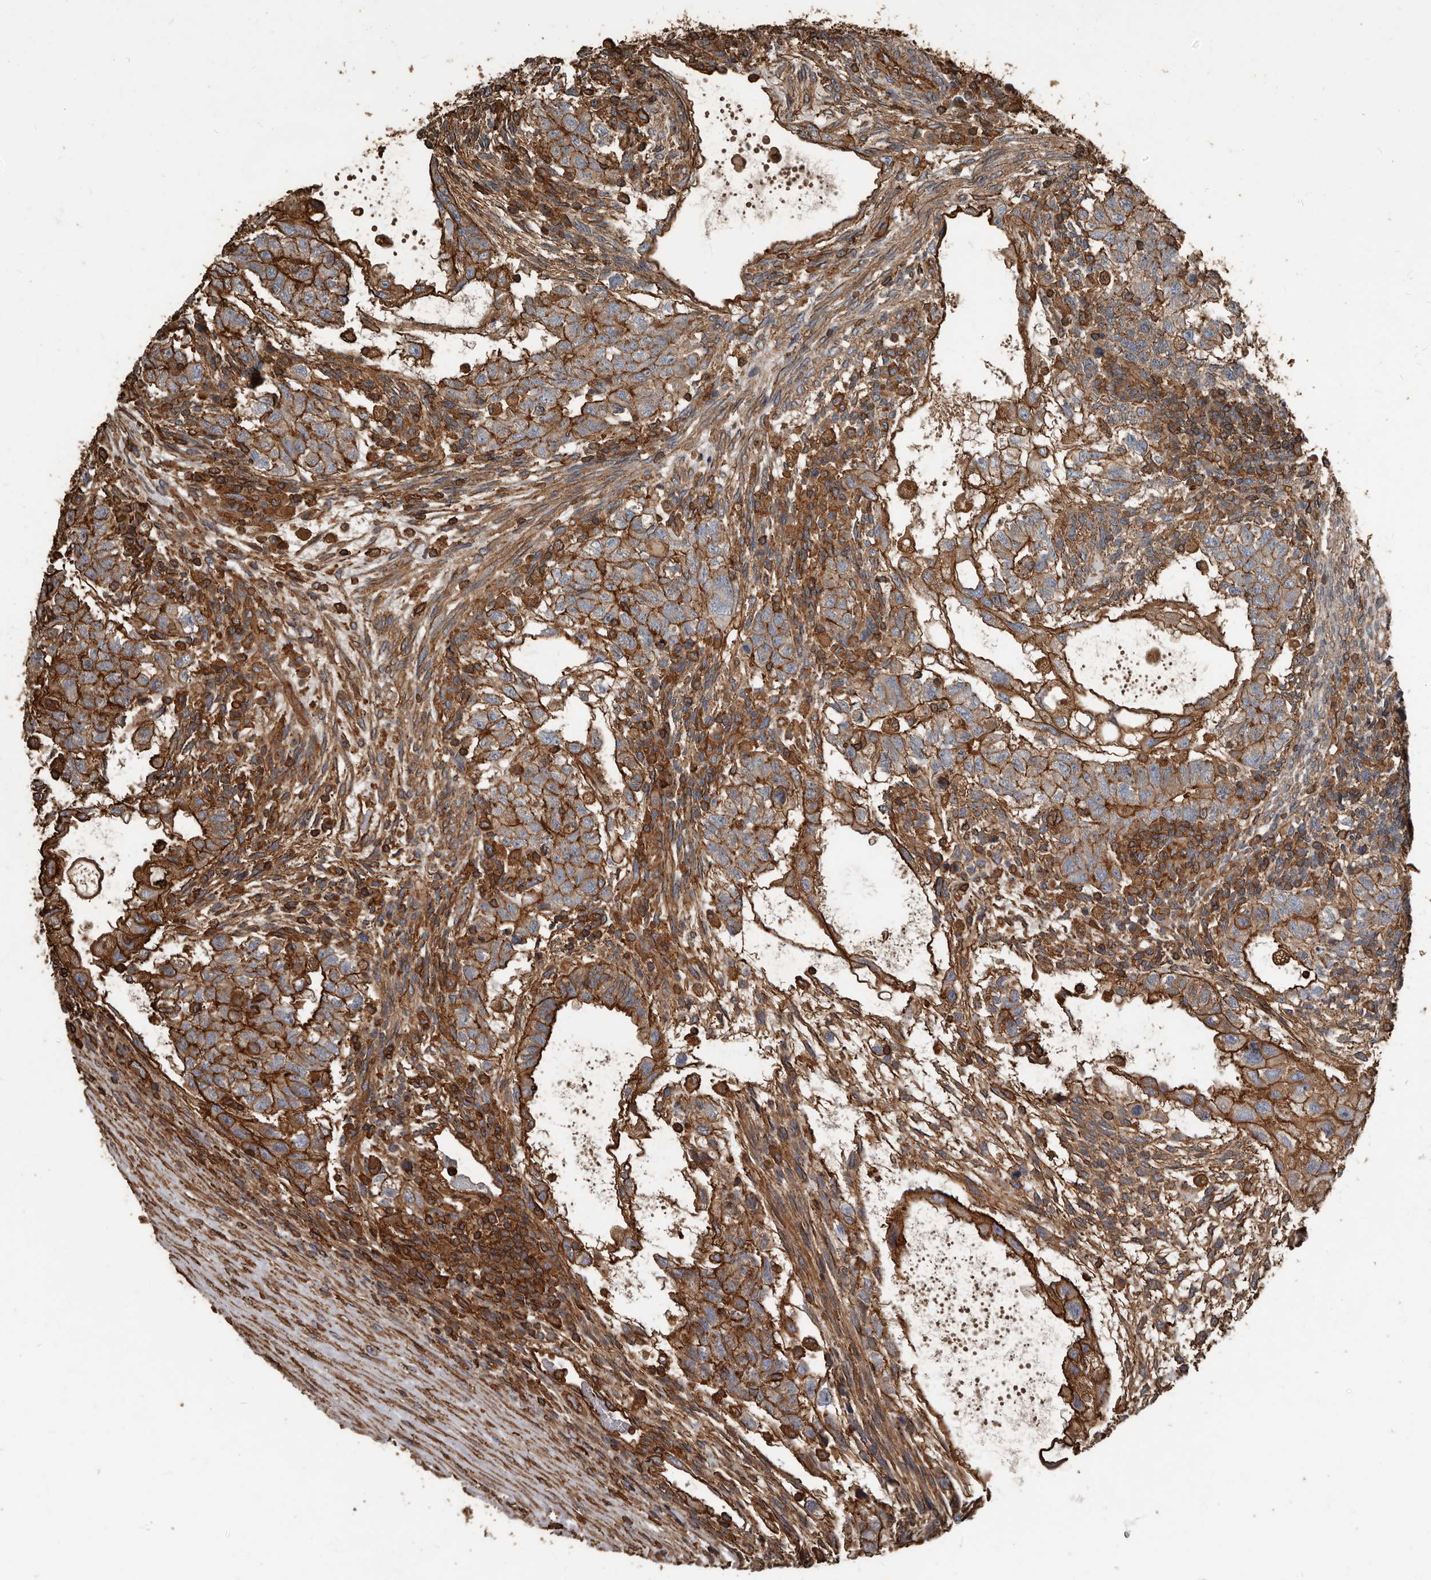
{"staining": {"intensity": "strong", "quantity": "25%-75%", "location": "cytoplasmic/membranous"}, "tissue": "testis cancer", "cell_type": "Tumor cells", "image_type": "cancer", "snomed": [{"axis": "morphology", "description": "Normal tissue, NOS"}, {"axis": "morphology", "description": "Carcinoma, Embryonal, NOS"}, {"axis": "topography", "description": "Testis"}], "caption": "IHC image of neoplastic tissue: testis cancer stained using immunohistochemistry exhibits high levels of strong protein expression localized specifically in the cytoplasmic/membranous of tumor cells, appearing as a cytoplasmic/membranous brown color.", "gene": "DENND6B", "patient": {"sex": "male", "age": 36}}